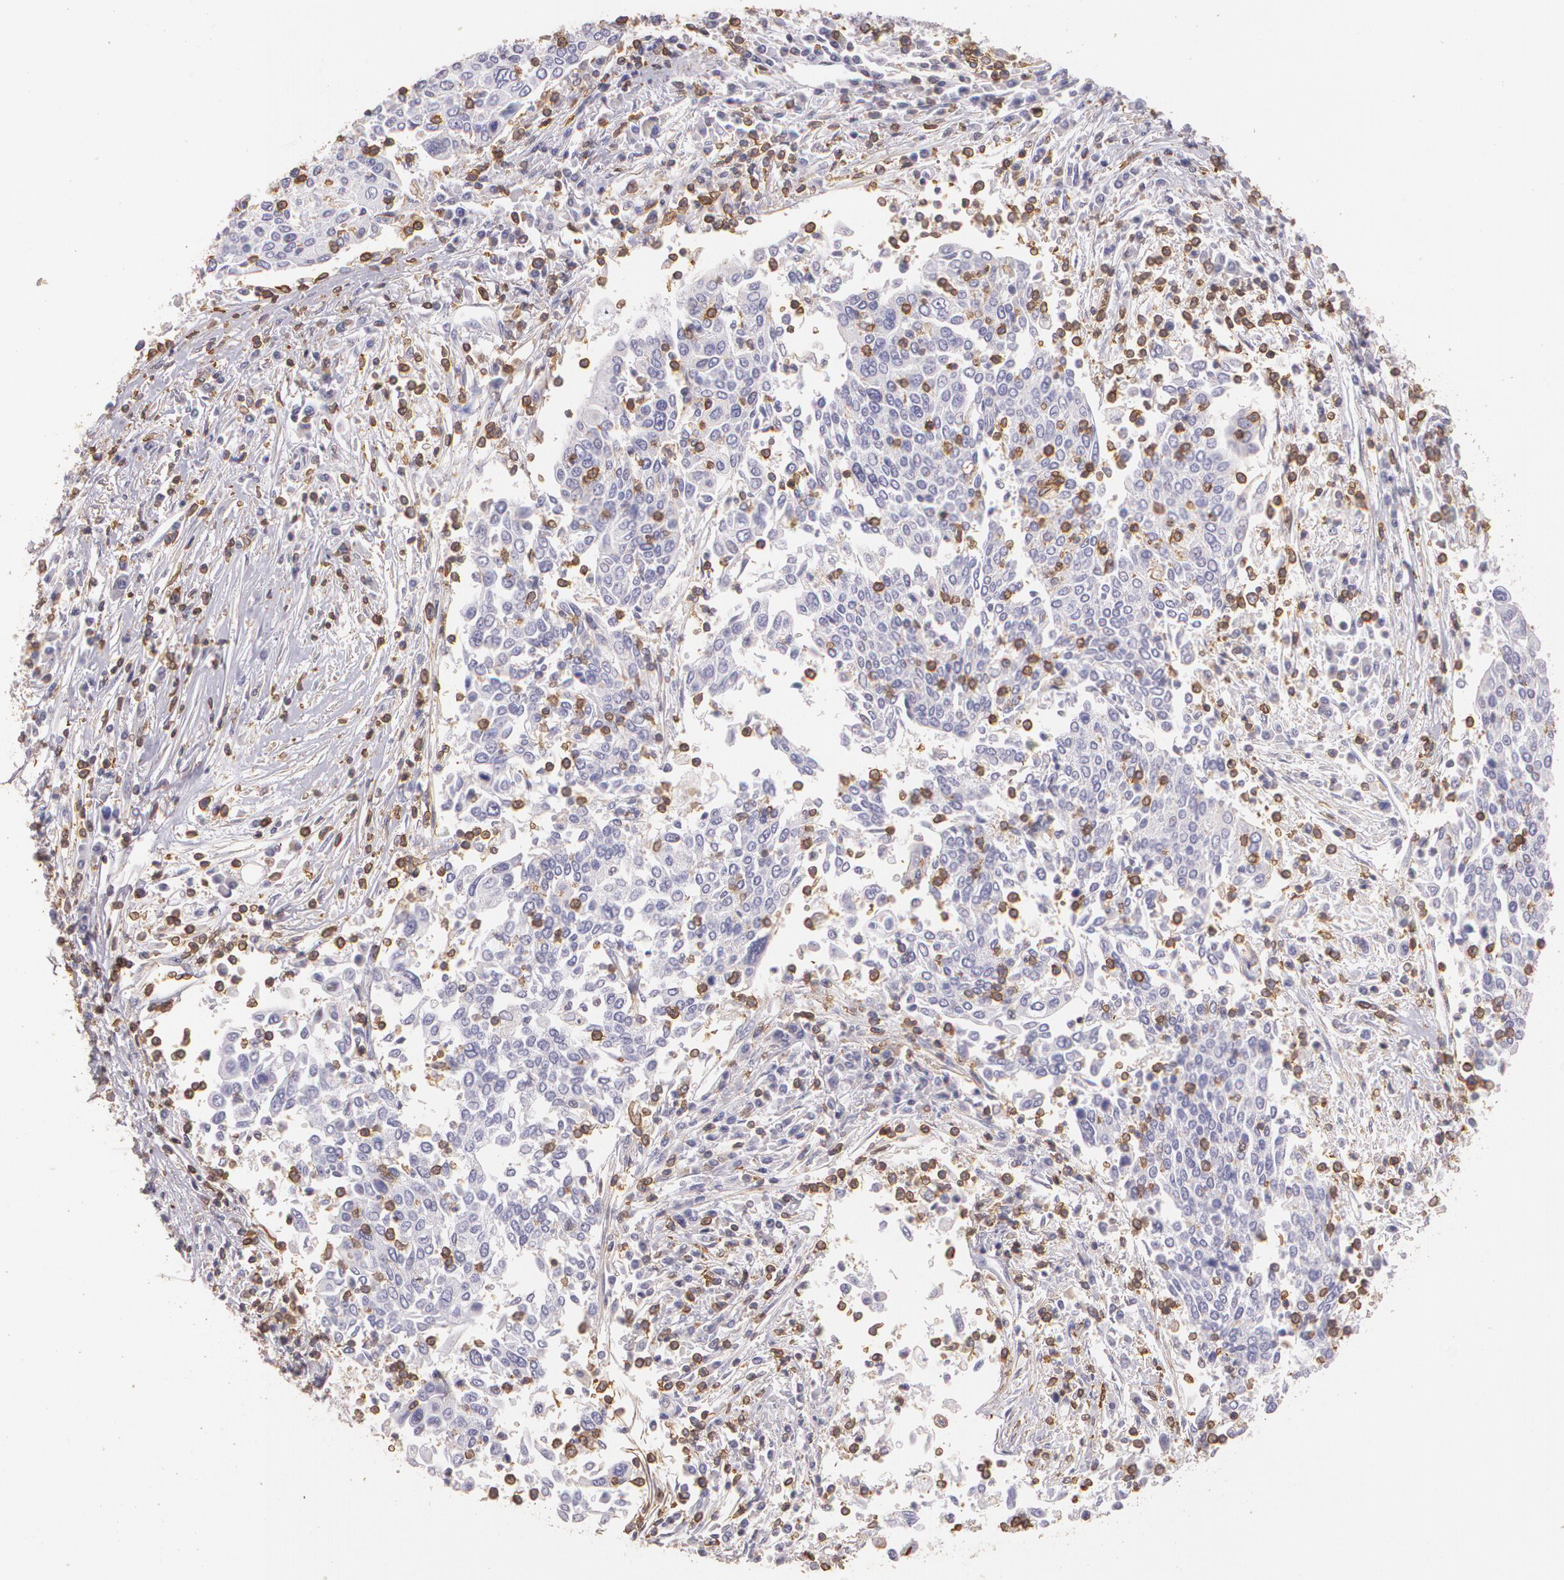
{"staining": {"intensity": "negative", "quantity": "none", "location": "none"}, "tissue": "cervical cancer", "cell_type": "Tumor cells", "image_type": "cancer", "snomed": [{"axis": "morphology", "description": "Squamous cell carcinoma, NOS"}, {"axis": "topography", "description": "Cervix"}], "caption": "Cervical cancer (squamous cell carcinoma) was stained to show a protein in brown. There is no significant positivity in tumor cells.", "gene": "TGFBR1", "patient": {"sex": "female", "age": 57}}